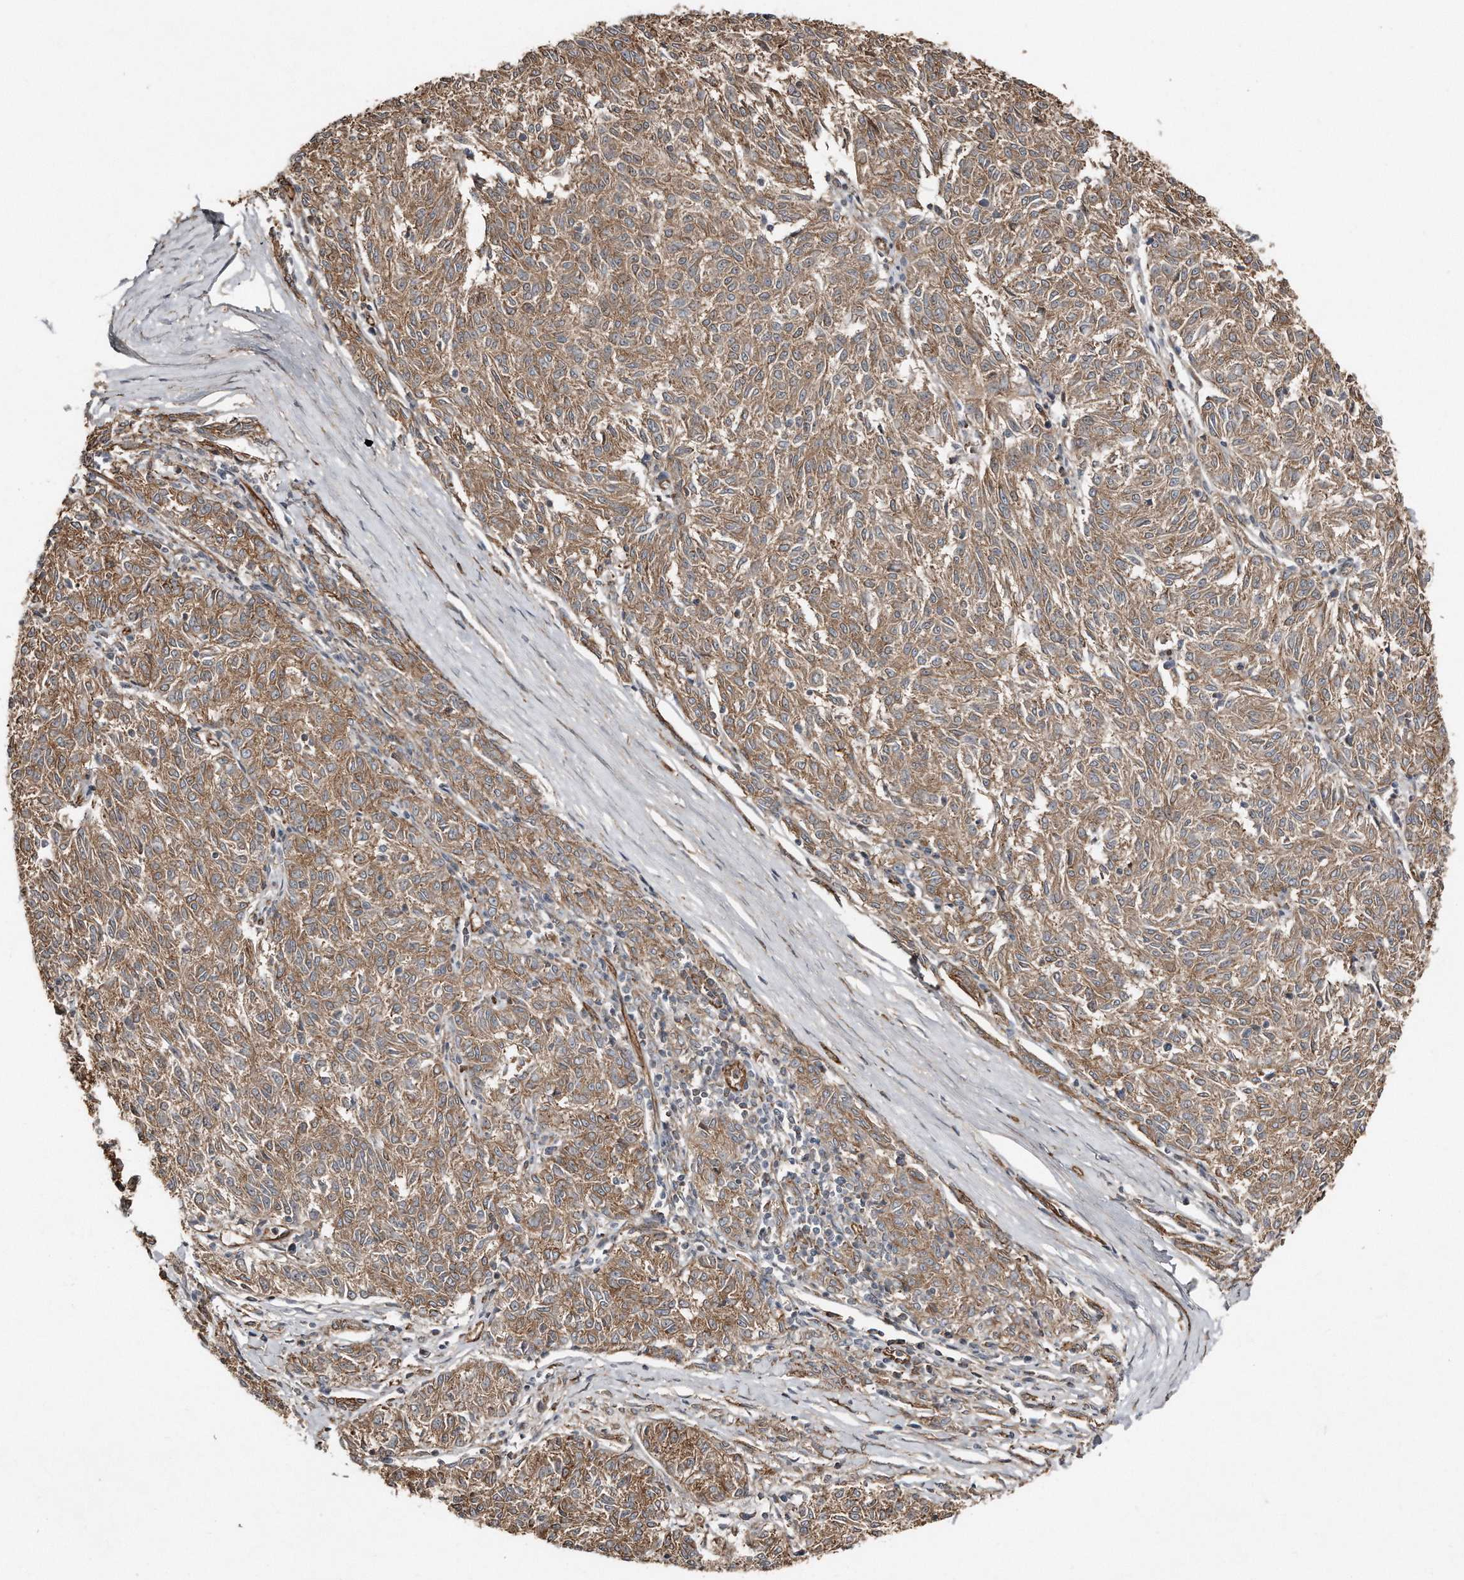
{"staining": {"intensity": "moderate", "quantity": ">75%", "location": "cytoplasmic/membranous"}, "tissue": "melanoma", "cell_type": "Tumor cells", "image_type": "cancer", "snomed": [{"axis": "morphology", "description": "Malignant melanoma, NOS"}, {"axis": "topography", "description": "Skin"}], "caption": "Brown immunohistochemical staining in malignant melanoma displays moderate cytoplasmic/membranous expression in approximately >75% of tumor cells.", "gene": "SNAP47", "patient": {"sex": "female", "age": 72}}